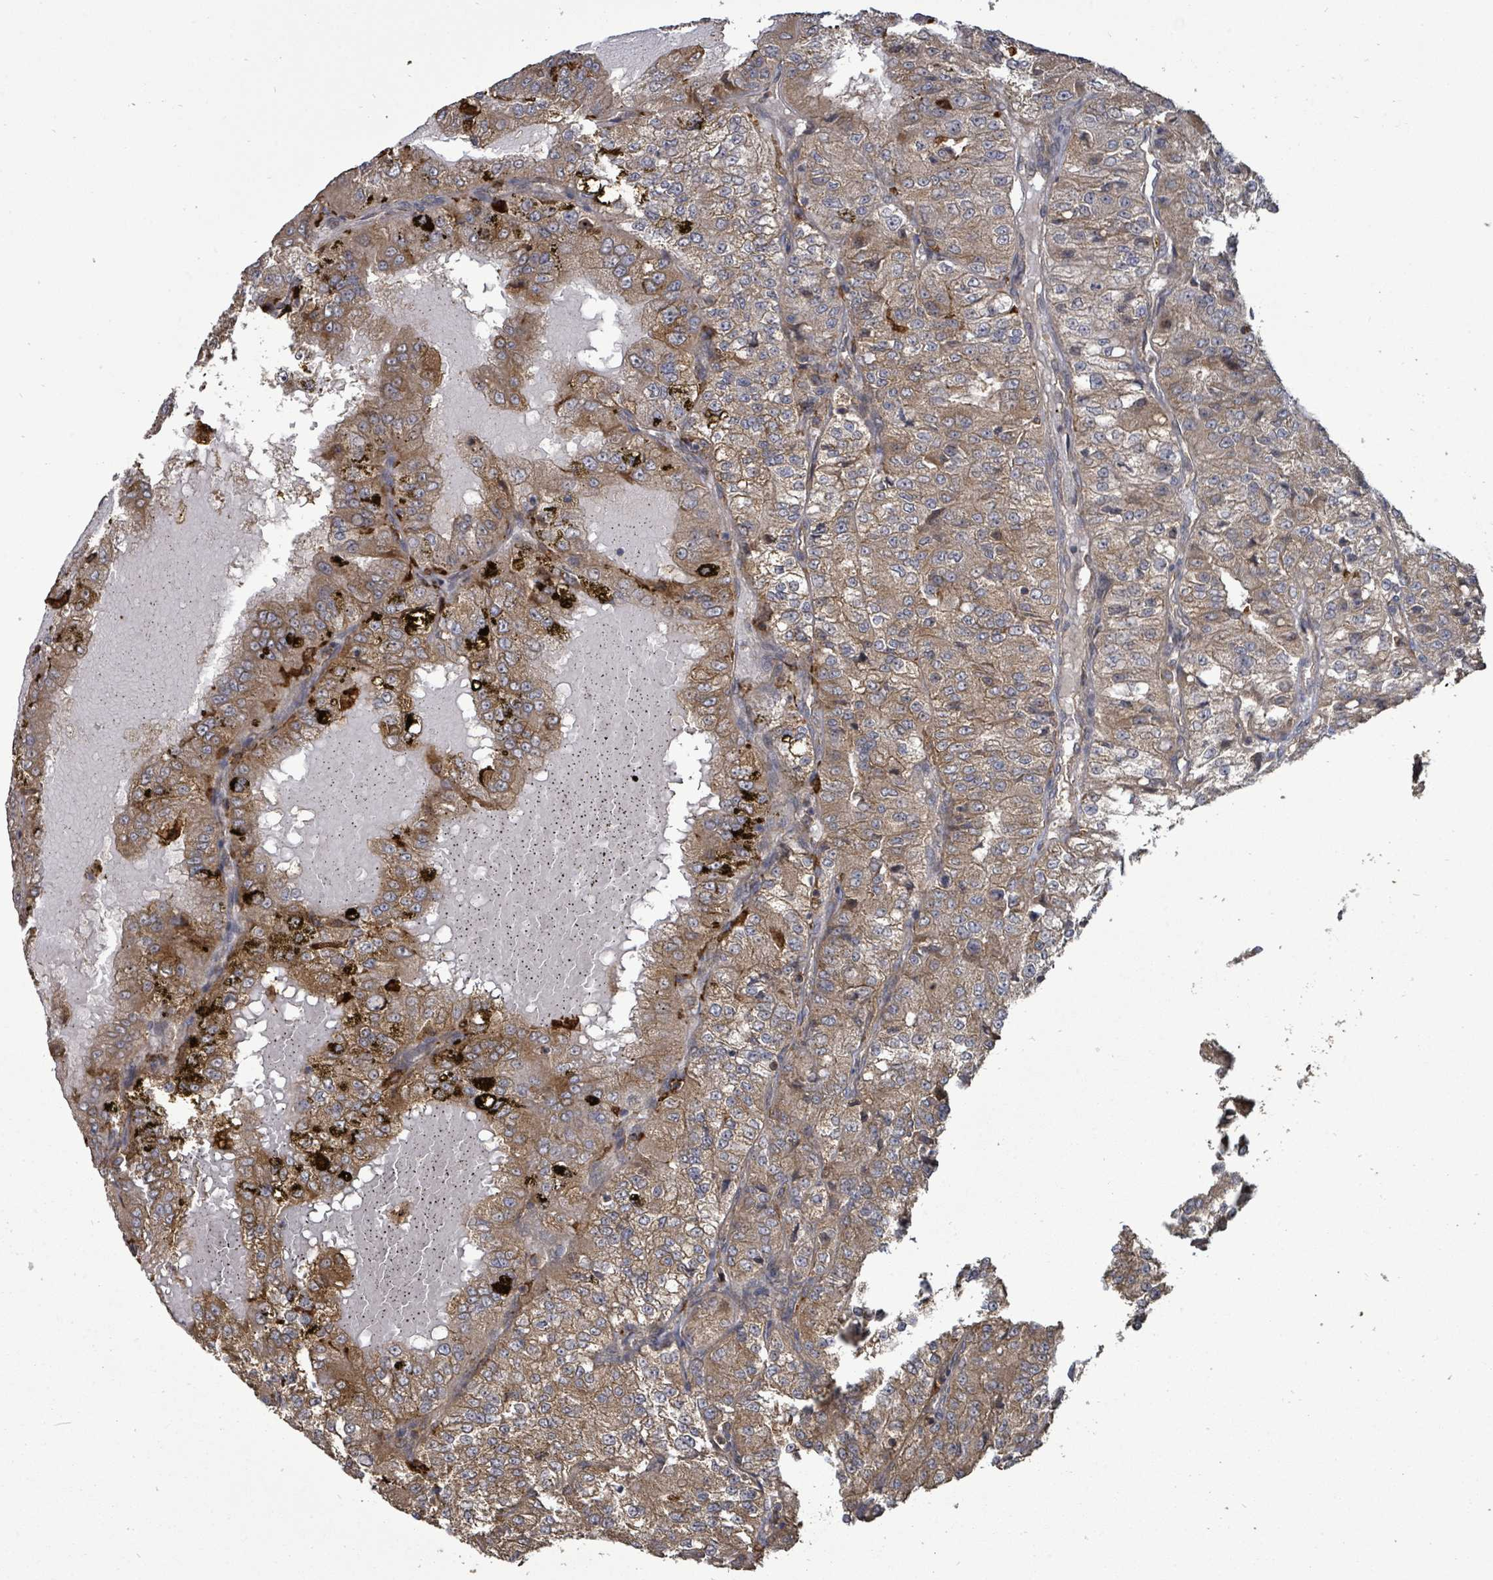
{"staining": {"intensity": "moderate", "quantity": ">75%", "location": "cytoplasmic/membranous"}, "tissue": "renal cancer", "cell_type": "Tumor cells", "image_type": "cancer", "snomed": [{"axis": "morphology", "description": "Adenocarcinoma, NOS"}, {"axis": "topography", "description": "Kidney"}], "caption": "The micrograph demonstrates a brown stain indicating the presence of a protein in the cytoplasmic/membranous of tumor cells in renal cancer (adenocarcinoma). (DAB IHC with brightfield microscopy, high magnification).", "gene": "EIF3C", "patient": {"sex": "female", "age": 63}}